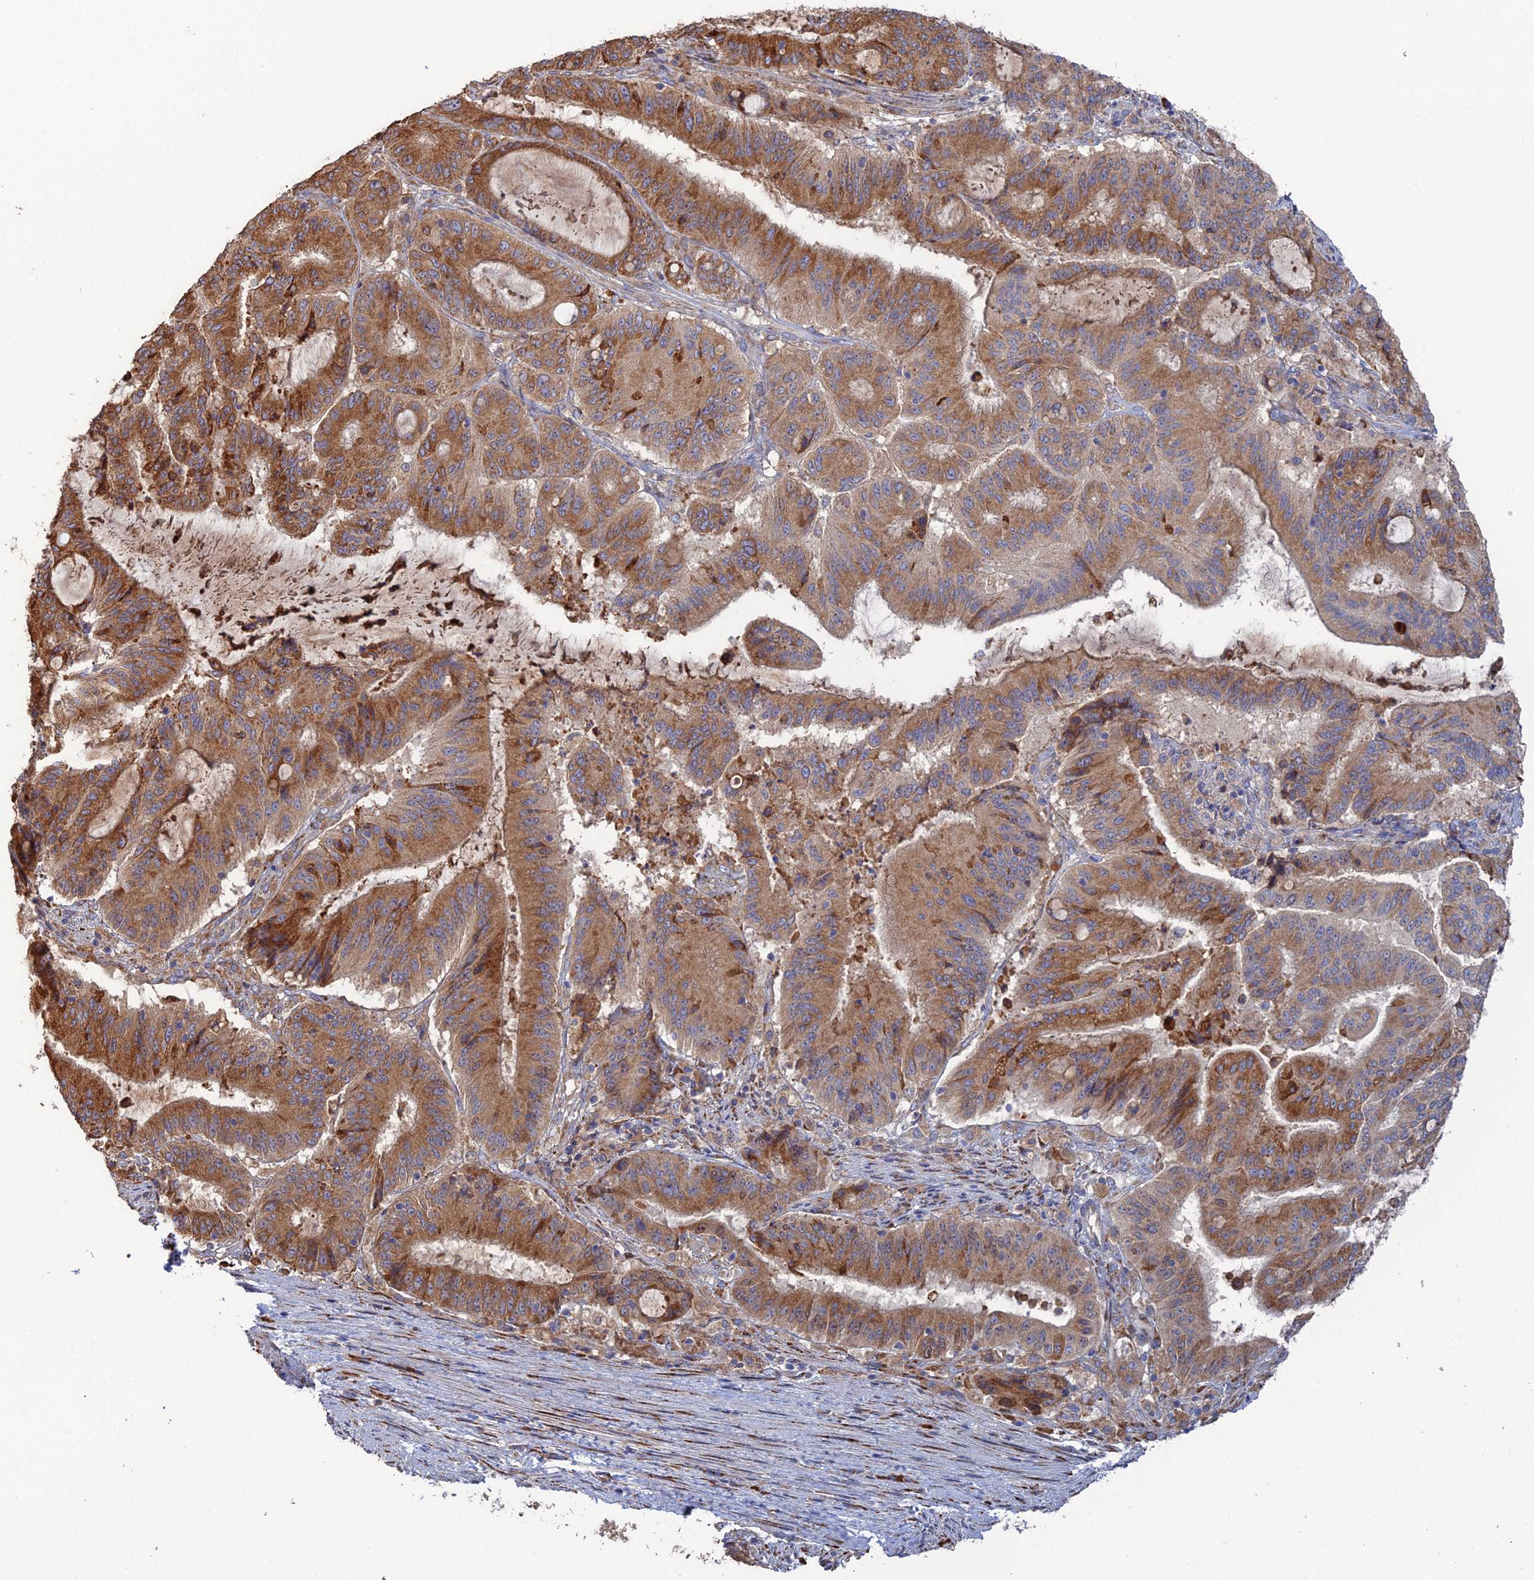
{"staining": {"intensity": "strong", "quantity": "25%-75%", "location": "cytoplasmic/membranous"}, "tissue": "liver cancer", "cell_type": "Tumor cells", "image_type": "cancer", "snomed": [{"axis": "morphology", "description": "Normal tissue, NOS"}, {"axis": "morphology", "description": "Cholangiocarcinoma"}, {"axis": "topography", "description": "Liver"}, {"axis": "topography", "description": "Peripheral nerve tissue"}], "caption": "Liver cholangiocarcinoma stained for a protein (brown) exhibits strong cytoplasmic/membranous positive expression in approximately 25%-75% of tumor cells.", "gene": "TRAPPC6A", "patient": {"sex": "female", "age": 73}}